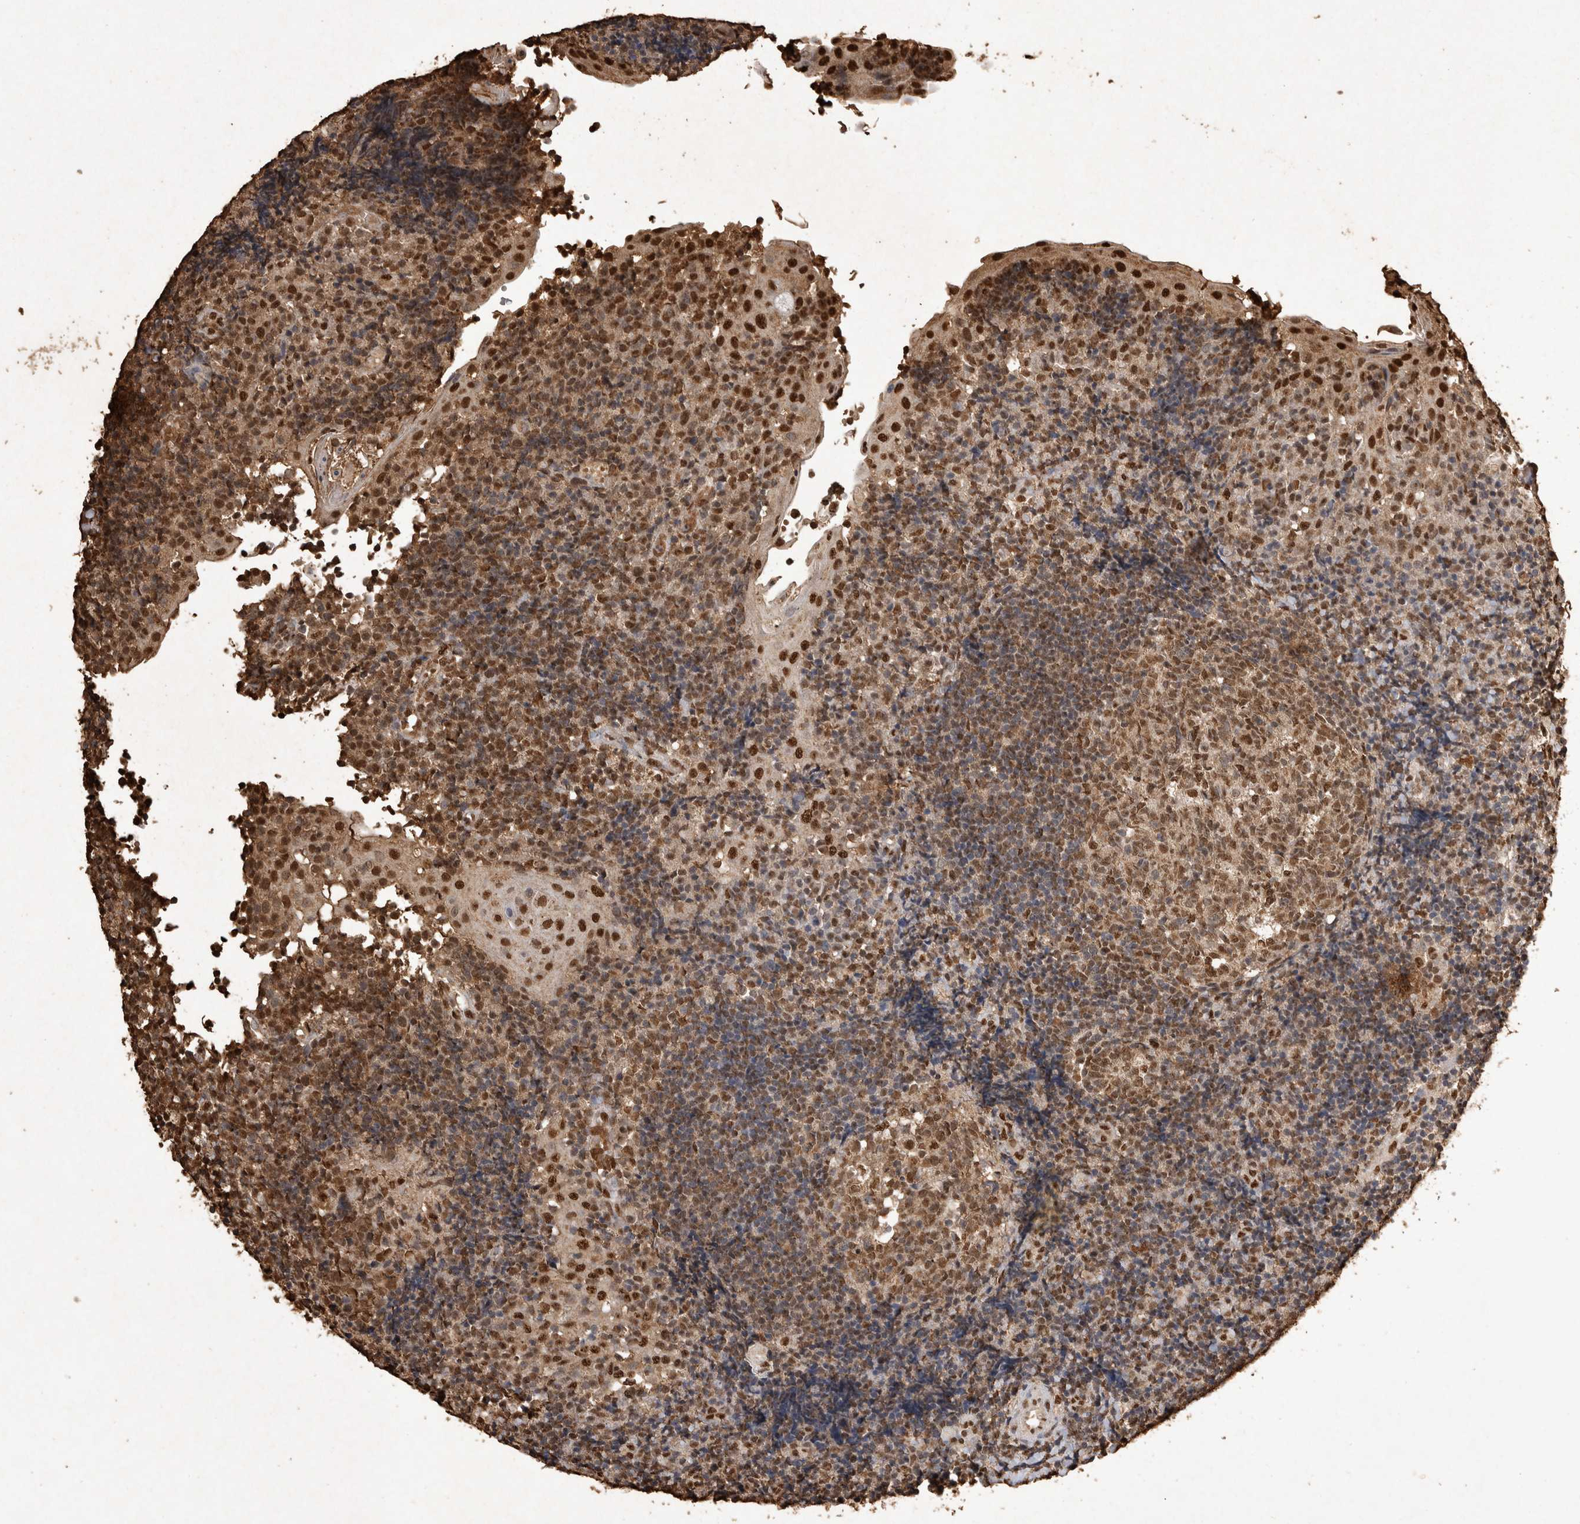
{"staining": {"intensity": "moderate", "quantity": ">75%", "location": "cytoplasmic/membranous,nuclear"}, "tissue": "tonsil", "cell_type": "Germinal center cells", "image_type": "normal", "snomed": [{"axis": "morphology", "description": "Normal tissue, NOS"}, {"axis": "topography", "description": "Tonsil"}], "caption": "Immunohistochemical staining of benign tonsil reveals medium levels of moderate cytoplasmic/membranous,nuclear positivity in about >75% of germinal center cells.", "gene": "OAS2", "patient": {"sex": "female", "age": 40}}